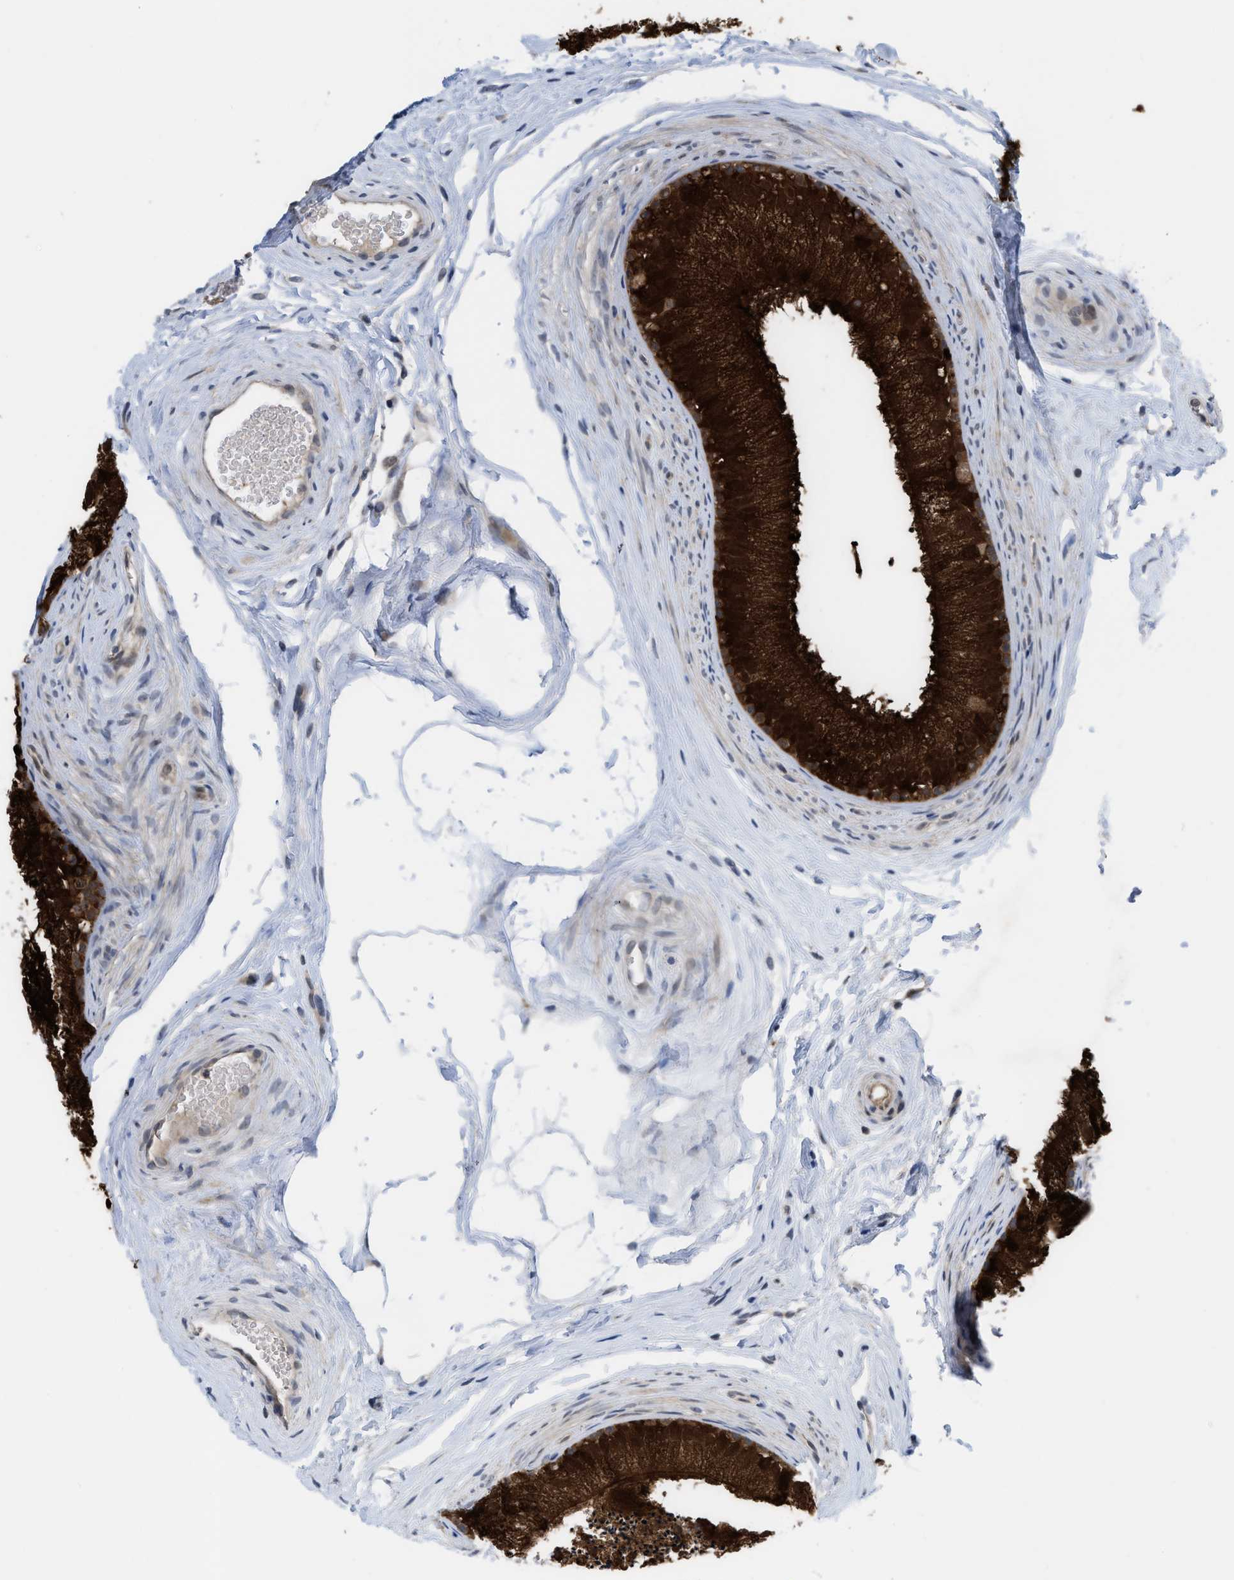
{"staining": {"intensity": "strong", "quantity": ">75%", "location": "cytoplasmic/membranous"}, "tissue": "epididymis", "cell_type": "Glandular cells", "image_type": "normal", "snomed": [{"axis": "morphology", "description": "Normal tissue, NOS"}, {"axis": "topography", "description": "Epididymis"}], "caption": "This is a photomicrograph of IHC staining of unremarkable epididymis, which shows strong positivity in the cytoplasmic/membranous of glandular cells.", "gene": "LDAF1", "patient": {"sex": "male", "age": 56}}